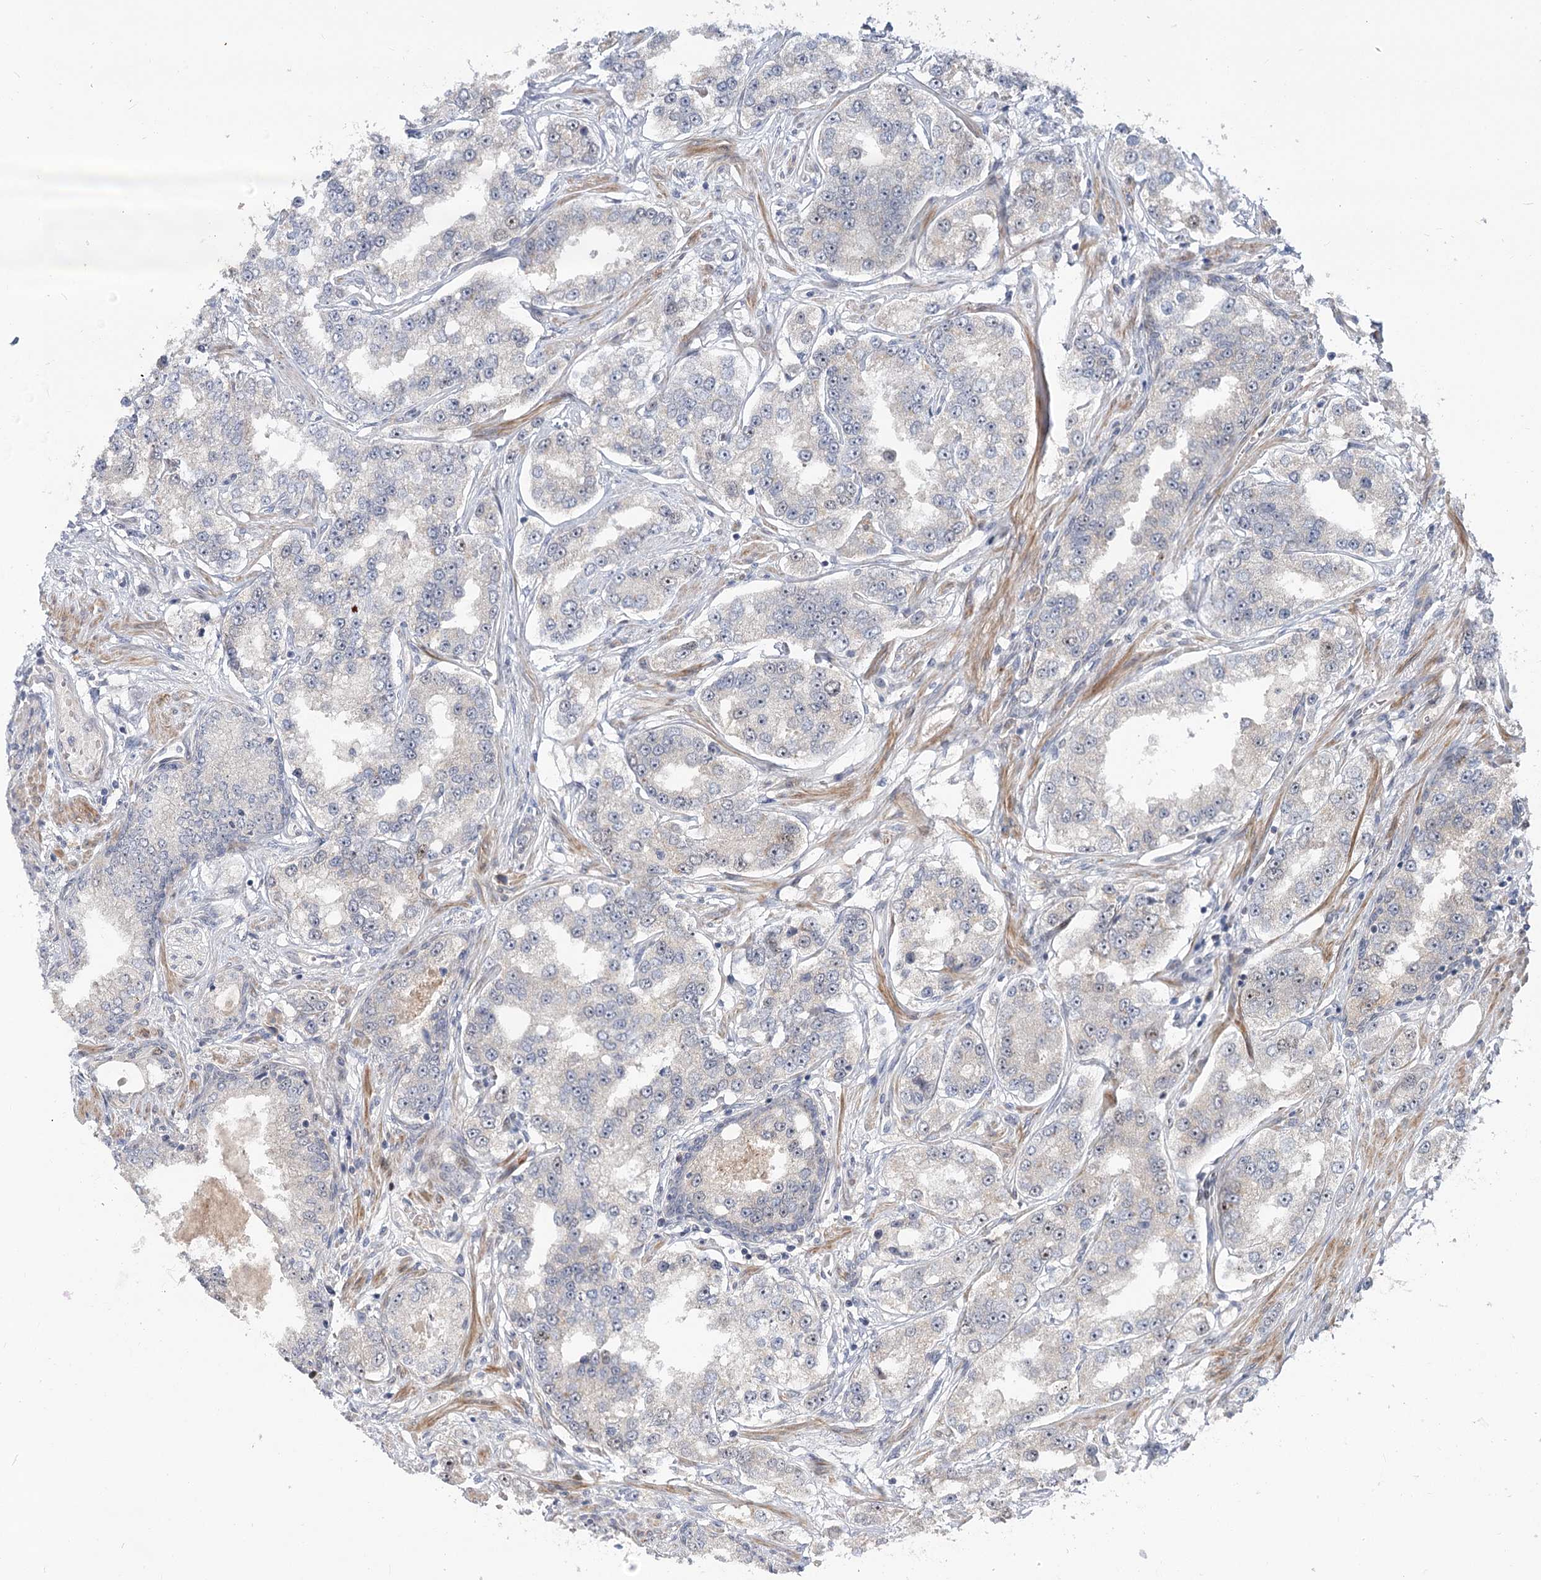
{"staining": {"intensity": "negative", "quantity": "none", "location": "none"}, "tissue": "prostate cancer", "cell_type": "Tumor cells", "image_type": "cancer", "snomed": [{"axis": "morphology", "description": "Normal tissue, NOS"}, {"axis": "morphology", "description": "Adenocarcinoma, High grade"}, {"axis": "topography", "description": "Prostate"}], "caption": "Immunohistochemistry micrograph of neoplastic tissue: human prostate high-grade adenocarcinoma stained with DAB displays no significant protein staining in tumor cells.", "gene": "PIK3C2A", "patient": {"sex": "male", "age": 83}}